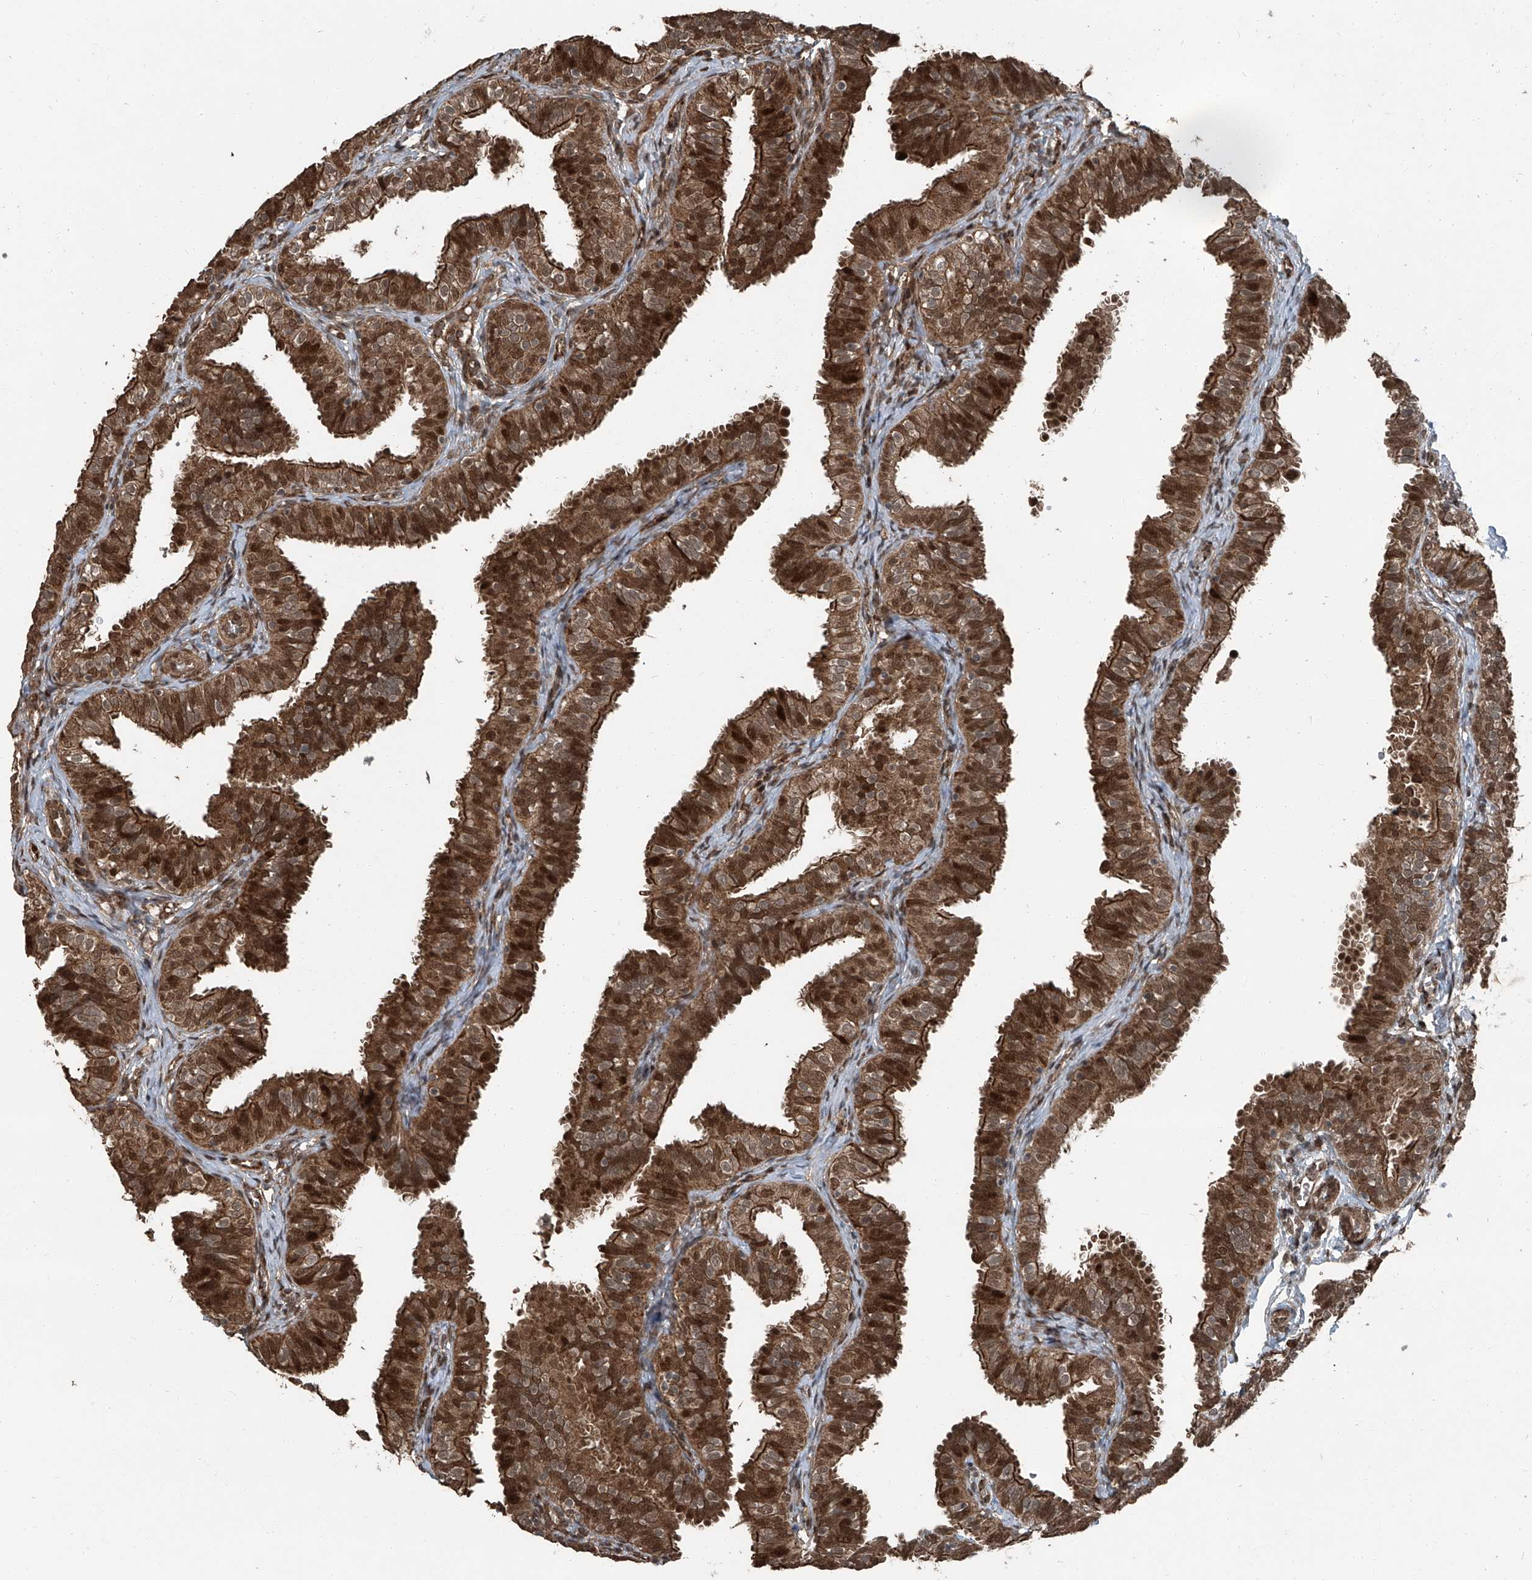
{"staining": {"intensity": "strong", "quantity": ">75%", "location": "cytoplasmic/membranous,nuclear"}, "tissue": "fallopian tube", "cell_type": "Glandular cells", "image_type": "normal", "snomed": [{"axis": "morphology", "description": "Normal tissue, NOS"}, {"axis": "topography", "description": "Fallopian tube"}], "caption": "Immunohistochemical staining of unremarkable human fallopian tube displays strong cytoplasmic/membranous,nuclear protein expression in about >75% of glandular cells.", "gene": "ZNF570", "patient": {"sex": "female", "age": 35}}